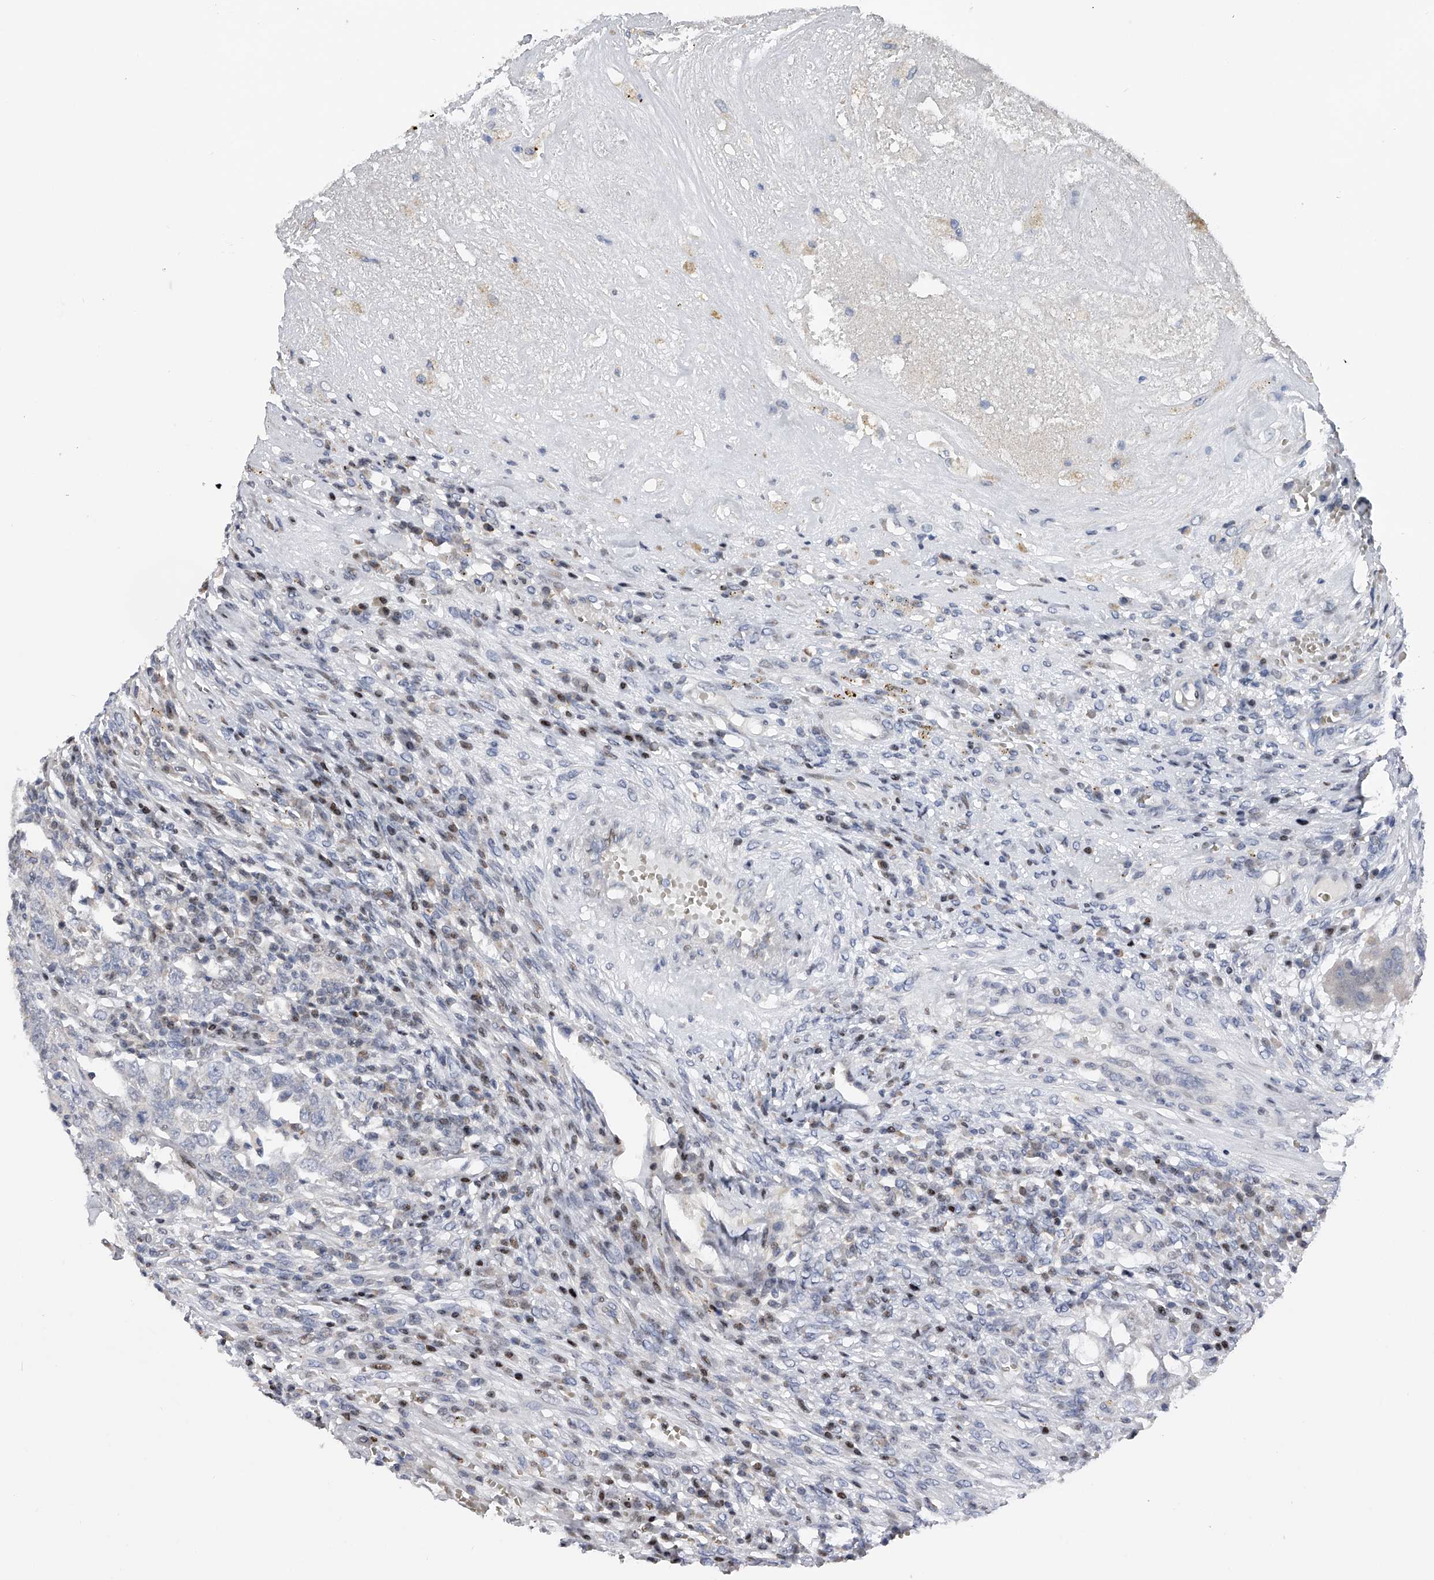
{"staining": {"intensity": "negative", "quantity": "none", "location": "none"}, "tissue": "testis cancer", "cell_type": "Tumor cells", "image_type": "cancer", "snomed": [{"axis": "morphology", "description": "Carcinoma, Embryonal, NOS"}, {"axis": "topography", "description": "Testis"}], "caption": "Protein analysis of embryonal carcinoma (testis) shows no significant positivity in tumor cells.", "gene": "RWDD2A", "patient": {"sex": "male", "age": 26}}